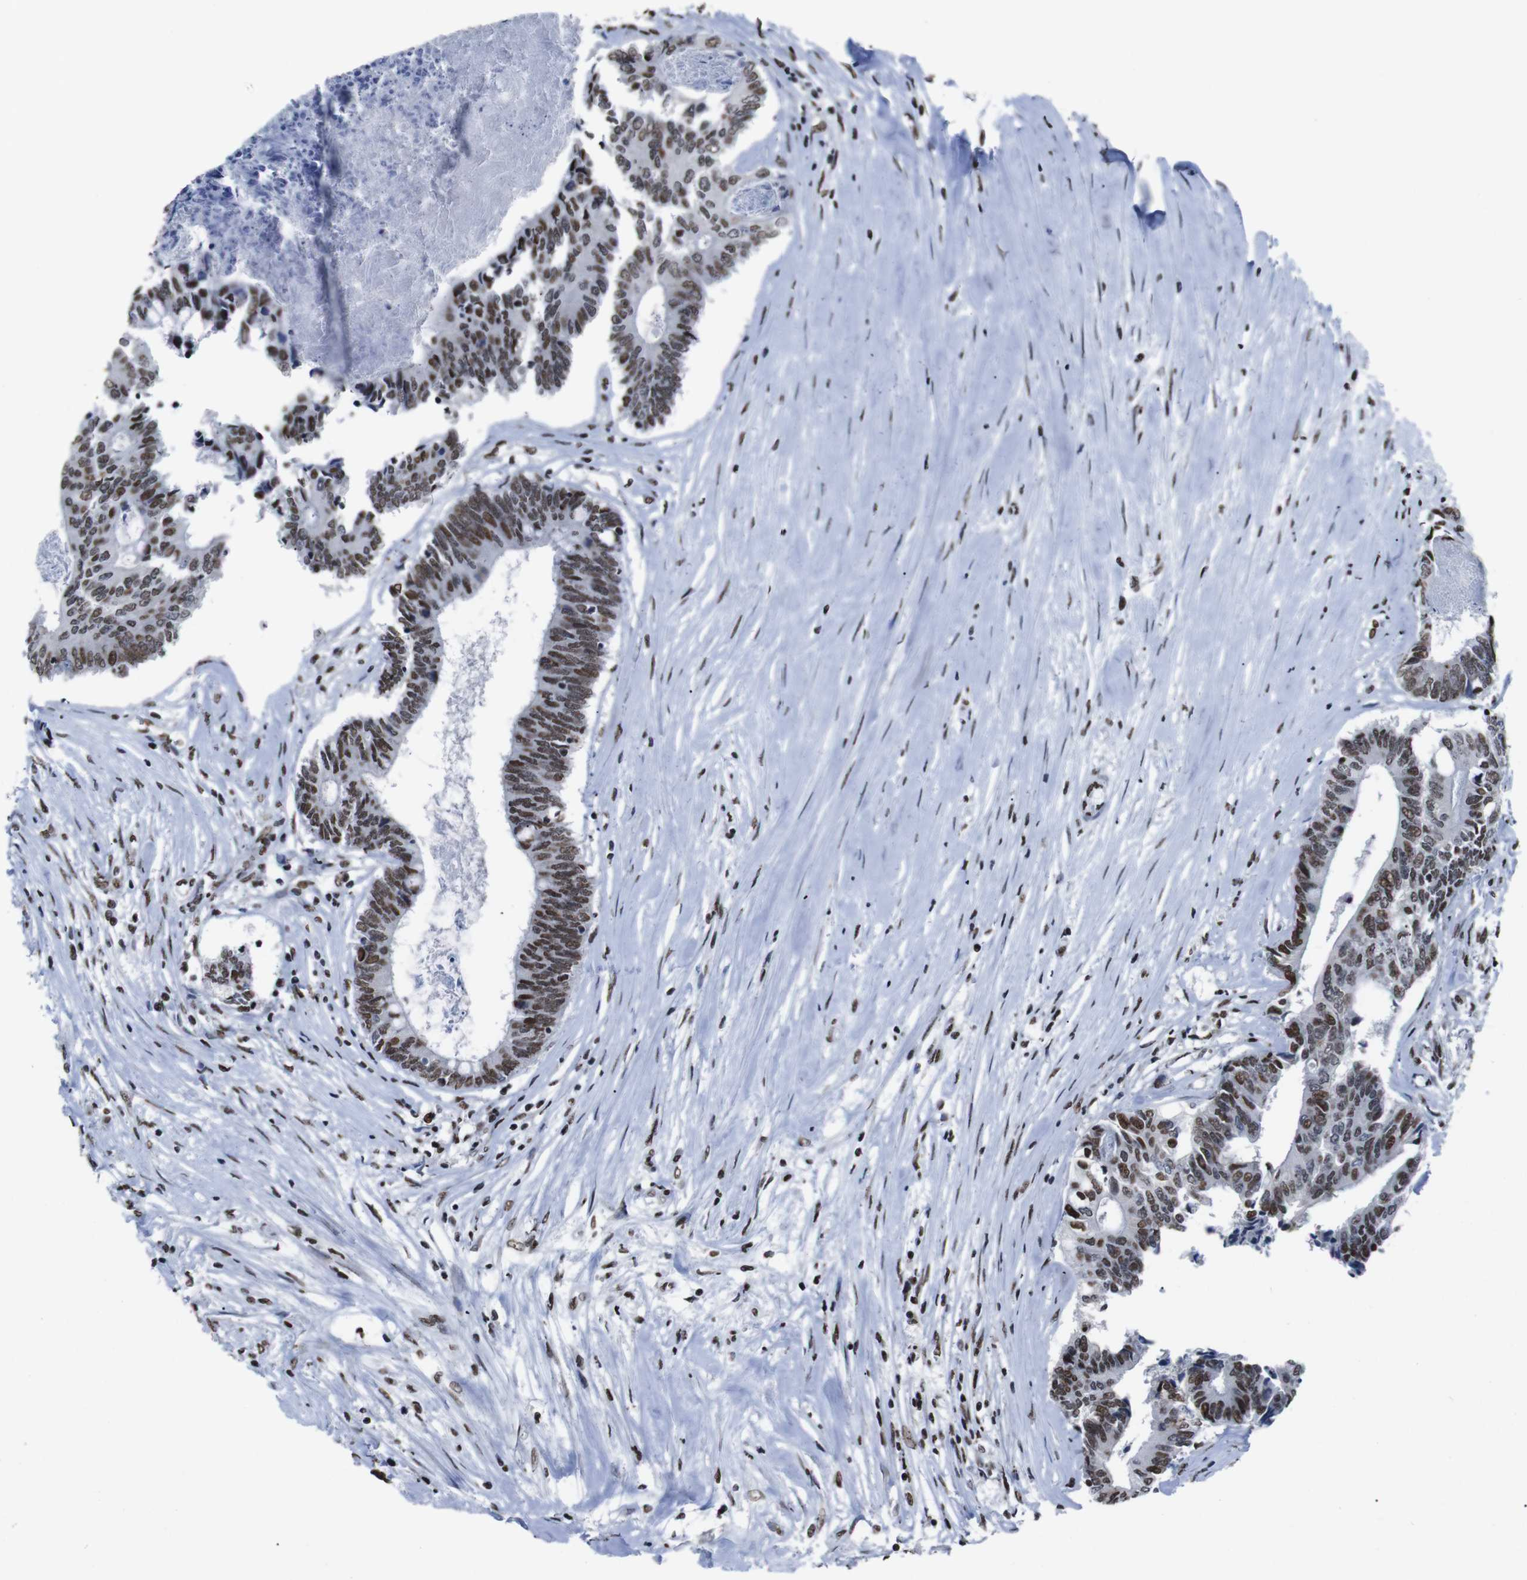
{"staining": {"intensity": "moderate", "quantity": ">75%", "location": "nuclear"}, "tissue": "colorectal cancer", "cell_type": "Tumor cells", "image_type": "cancer", "snomed": [{"axis": "morphology", "description": "Adenocarcinoma, NOS"}, {"axis": "topography", "description": "Rectum"}], "caption": "Immunohistochemical staining of human colorectal cancer (adenocarcinoma) reveals medium levels of moderate nuclear protein positivity in about >75% of tumor cells.", "gene": "PIP4P2", "patient": {"sex": "male", "age": 63}}